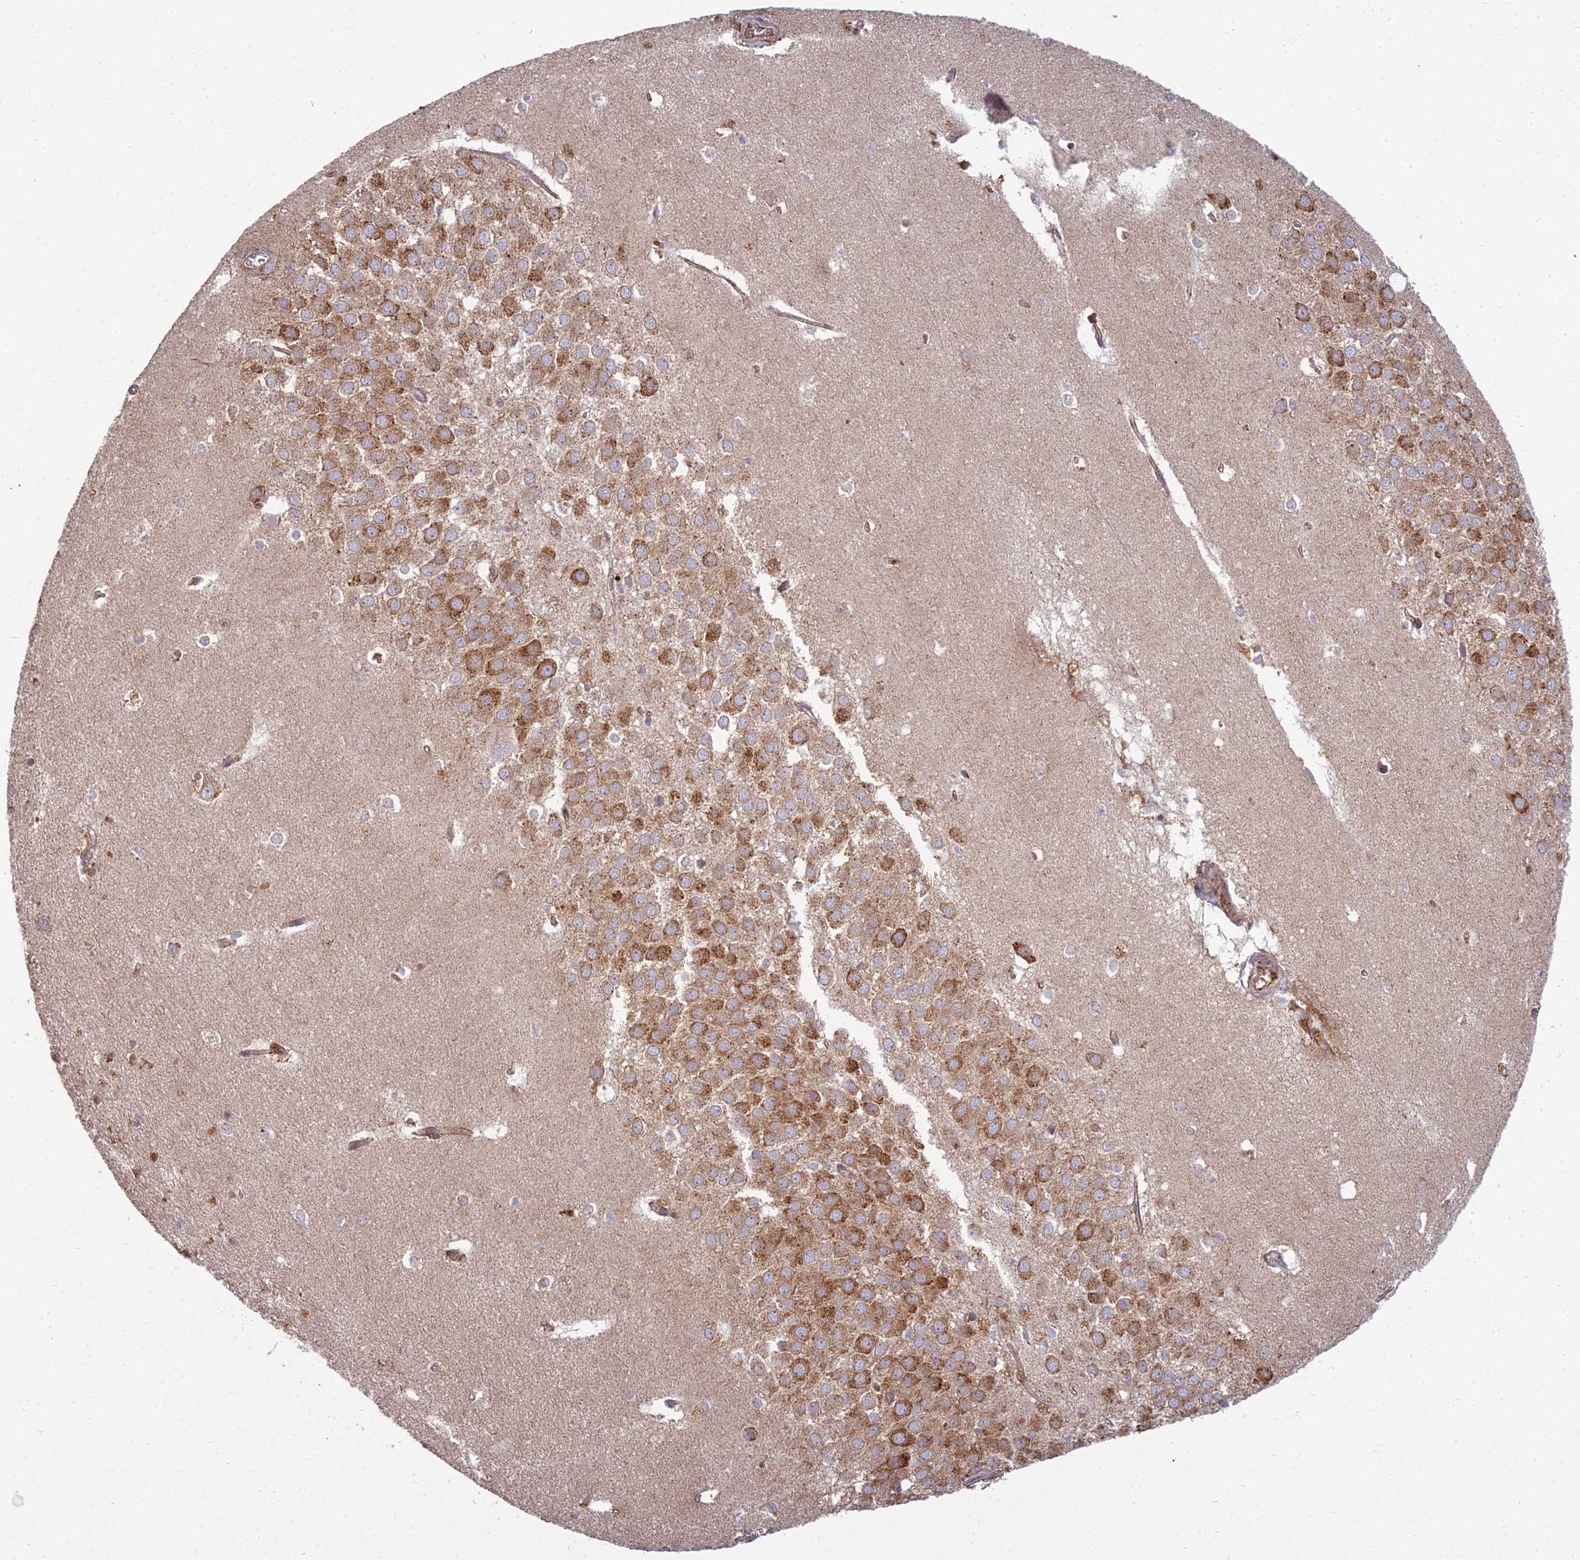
{"staining": {"intensity": "moderate", "quantity": "<25%", "location": "cytoplasmic/membranous"}, "tissue": "hippocampus", "cell_type": "Glial cells", "image_type": "normal", "snomed": [{"axis": "morphology", "description": "Normal tissue, NOS"}, {"axis": "topography", "description": "Hippocampus"}], "caption": "Brown immunohistochemical staining in normal human hippocampus reveals moderate cytoplasmic/membranous staining in about <25% of glial cells.", "gene": "NDUFAF7", "patient": {"sex": "female", "age": 64}}